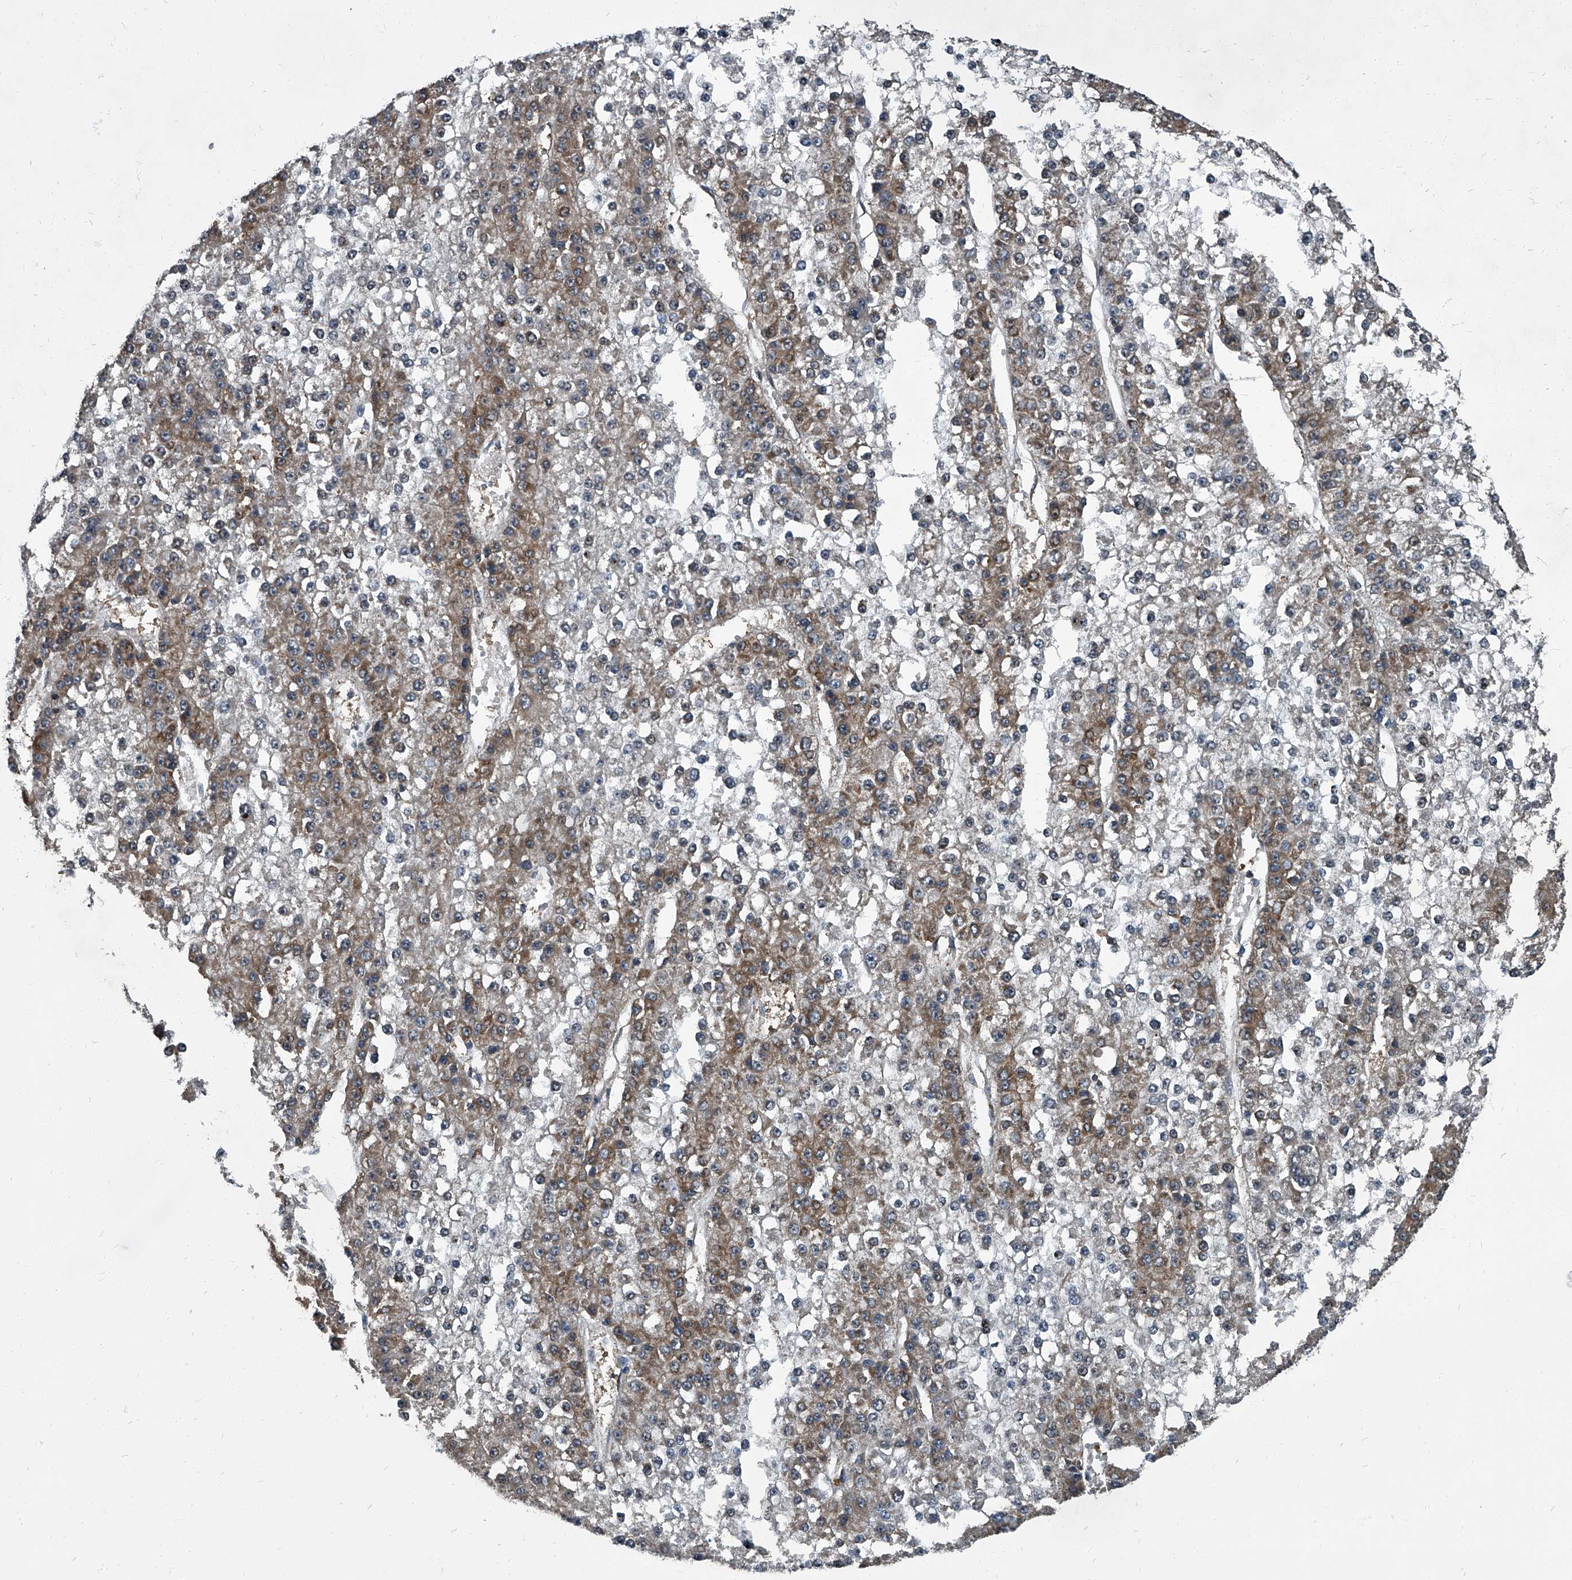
{"staining": {"intensity": "moderate", "quantity": "25%-75%", "location": "cytoplasmic/membranous"}, "tissue": "liver cancer", "cell_type": "Tumor cells", "image_type": "cancer", "snomed": [{"axis": "morphology", "description": "Carcinoma, Hepatocellular, NOS"}, {"axis": "topography", "description": "Liver"}], "caption": "Immunohistochemical staining of human liver cancer (hepatocellular carcinoma) demonstrates medium levels of moderate cytoplasmic/membranous protein positivity in approximately 25%-75% of tumor cells.", "gene": "CDV3", "patient": {"sex": "female", "age": 73}}